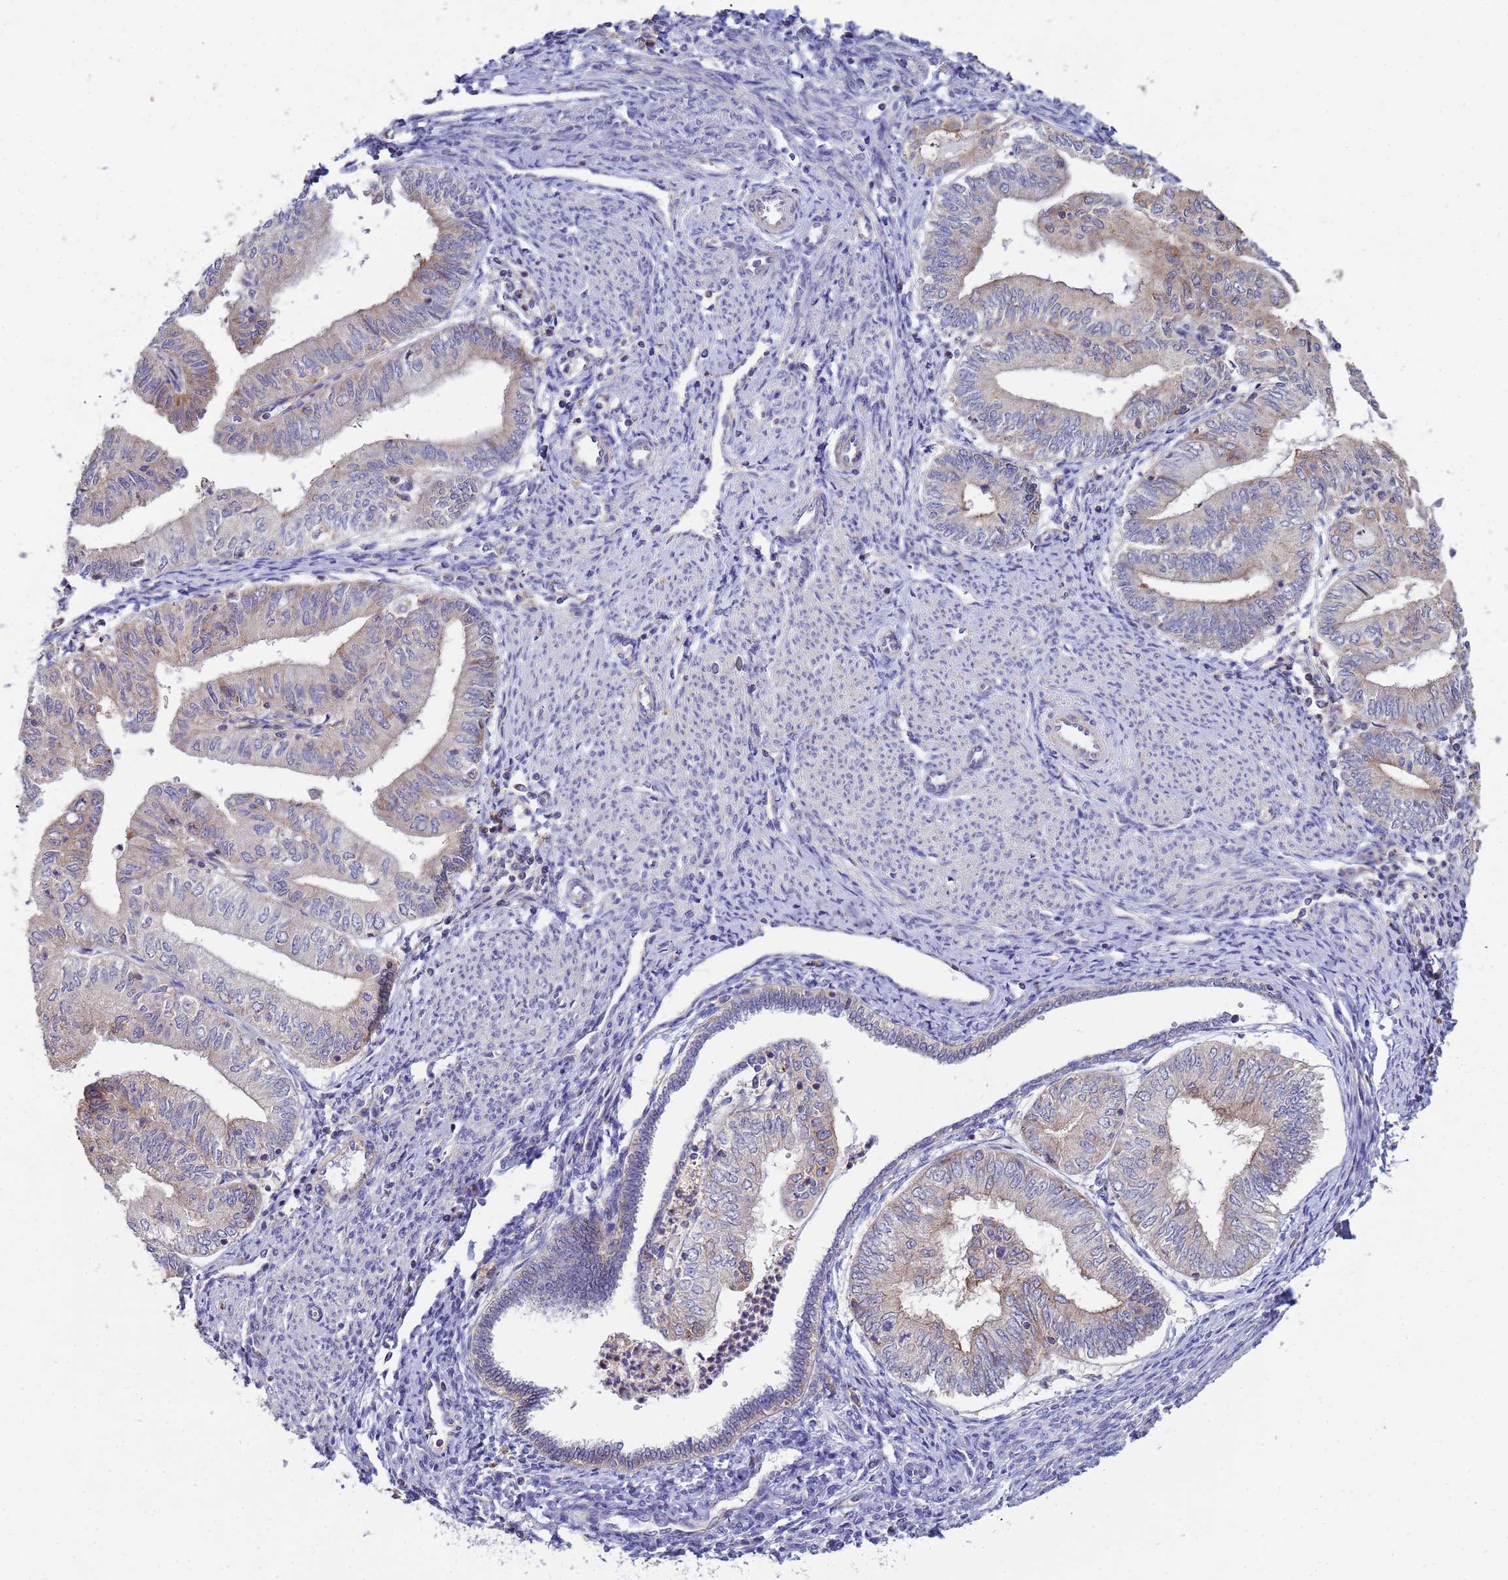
{"staining": {"intensity": "weak", "quantity": "<25%", "location": "cytoplasmic/membranous"}, "tissue": "endometrial cancer", "cell_type": "Tumor cells", "image_type": "cancer", "snomed": [{"axis": "morphology", "description": "Adenocarcinoma, NOS"}, {"axis": "topography", "description": "Endometrium"}], "caption": "The image displays no staining of tumor cells in endometrial cancer.", "gene": "CDC34", "patient": {"sex": "female", "age": 66}}